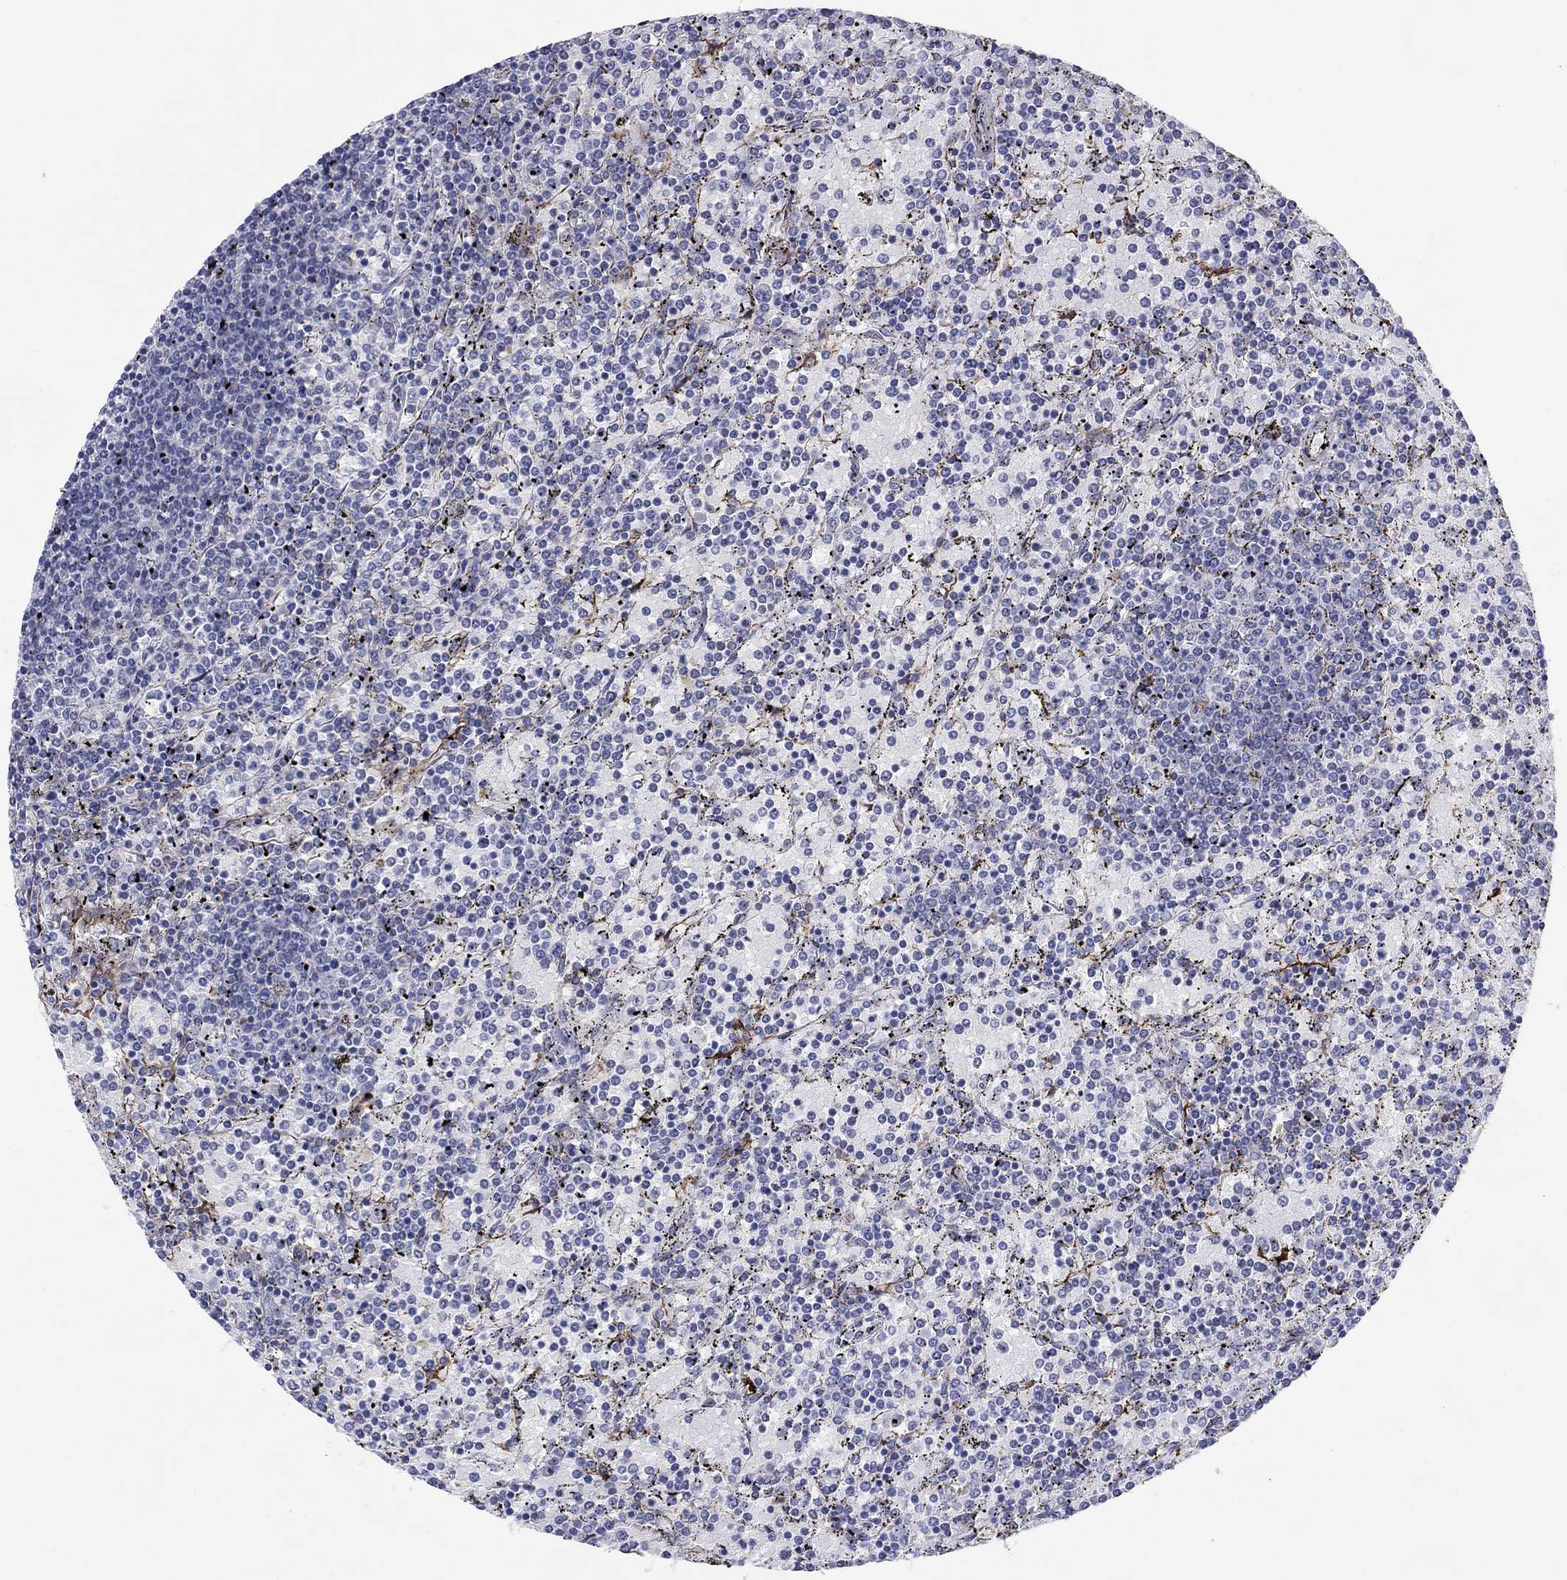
{"staining": {"intensity": "negative", "quantity": "none", "location": "none"}, "tissue": "lymphoma", "cell_type": "Tumor cells", "image_type": "cancer", "snomed": [{"axis": "morphology", "description": "Malignant lymphoma, non-Hodgkin's type, Low grade"}, {"axis": "topography", "description": "Spleen"}], "caption": "Photomicrograph shows no protein positivity in tumor cells of lymphoma tissue.", "gene": "MGST3", "patient": {"sex": "female", "age": 77}}